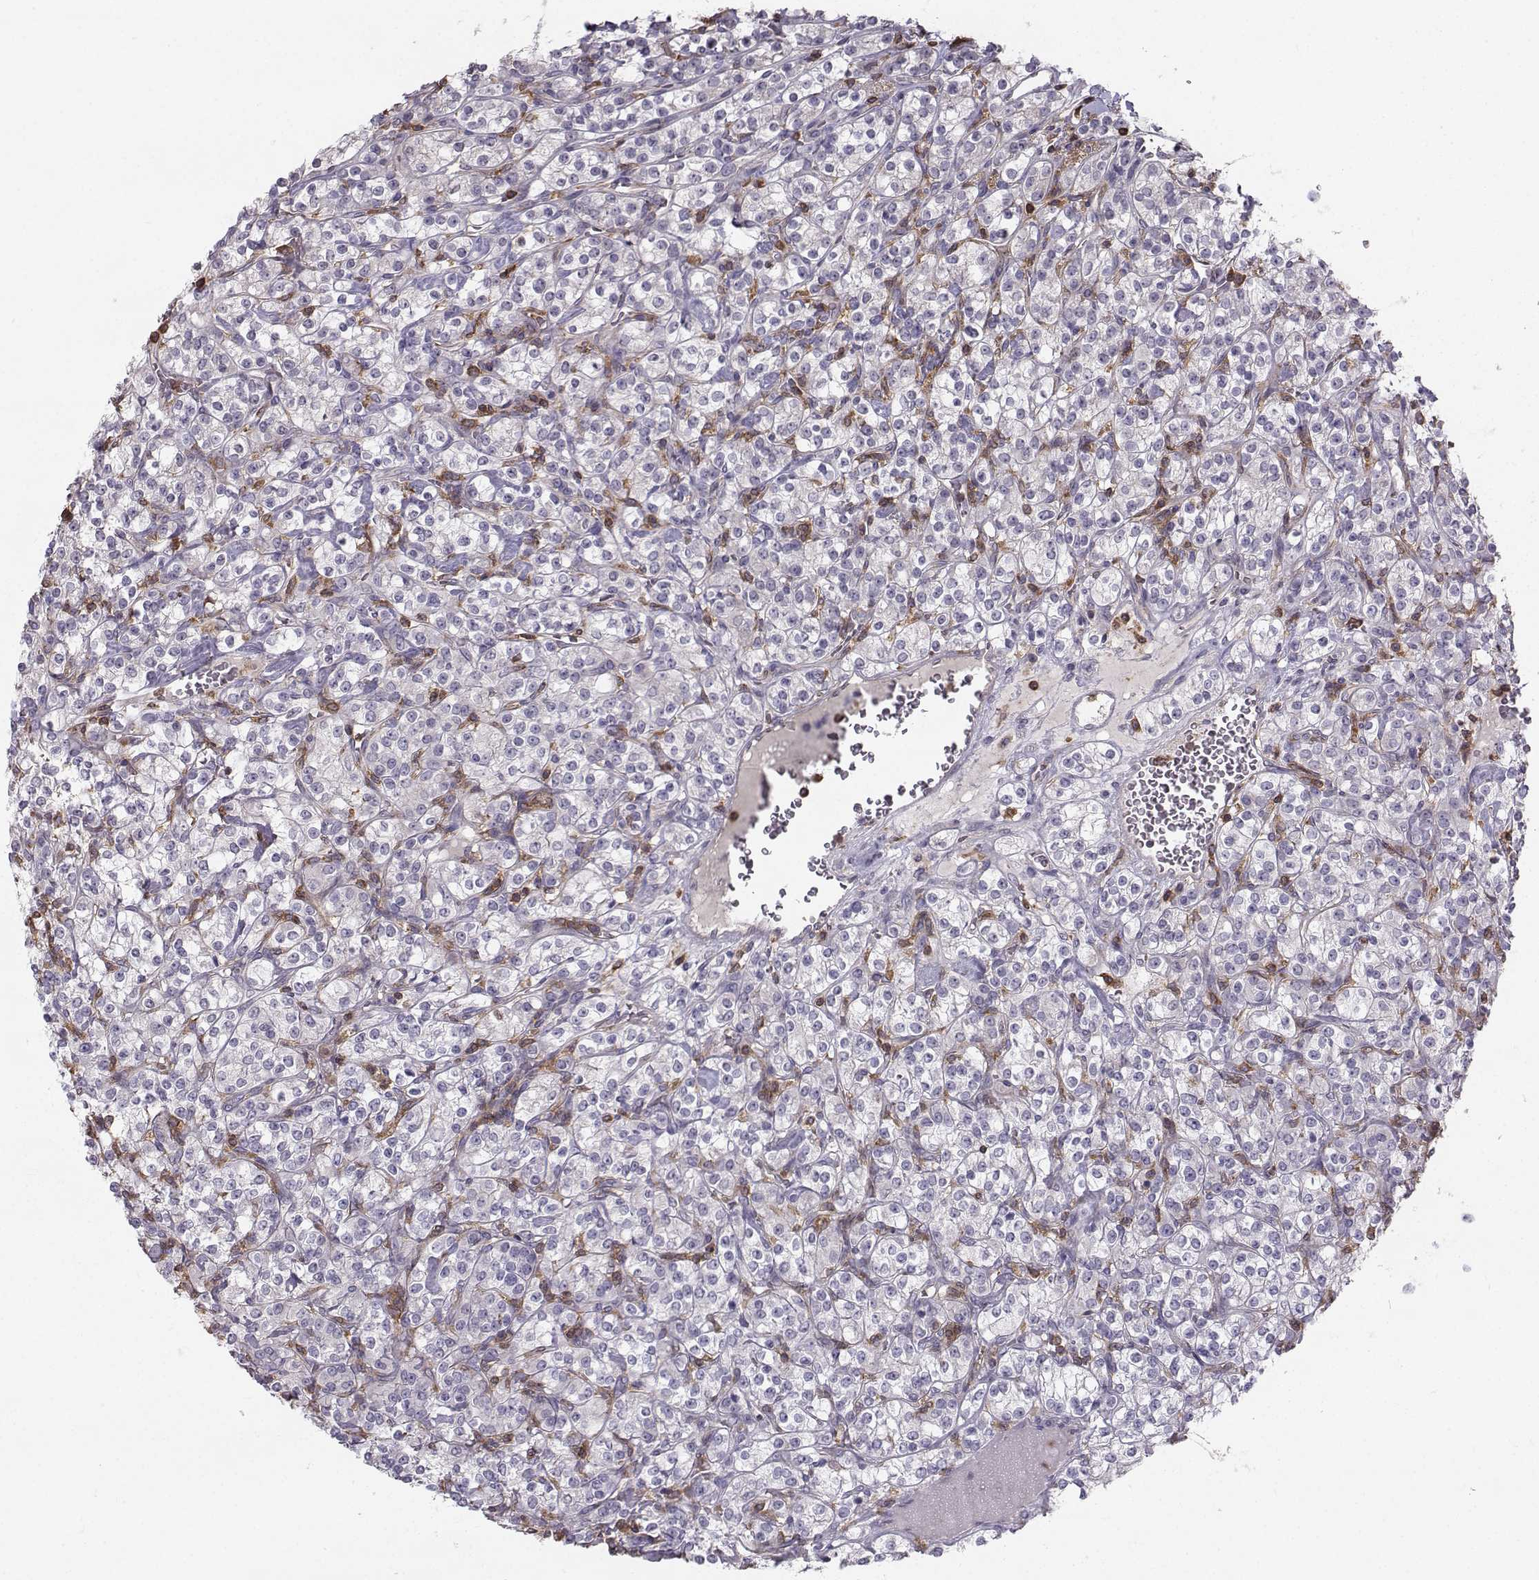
{"staining": {"intensity": "negative", "quantity": "none", "location": "none"}, "tissue": "renal cancer", "cell_type": "Tumor cells", "image_type": "cancer", "snomed": [{"axis": "morphology", "description": "Adenocarcinoma, NOS"}, {"axis": "topography", "description": "Kidney"}], "caption": "Immunohistochemistry micrograph of neoplastic tissue: human renal cancer stained with DAB (3,3'-diaminobenzidine) demonstrates no significant protein expression in tumor cells. (Brightfield microscopy of DAB (3,3'-diaminobenzidine) immunohistochemistry at high magnification).", "gene": "ZBTB32", "patient": {"sex": "male", "age": 77}}